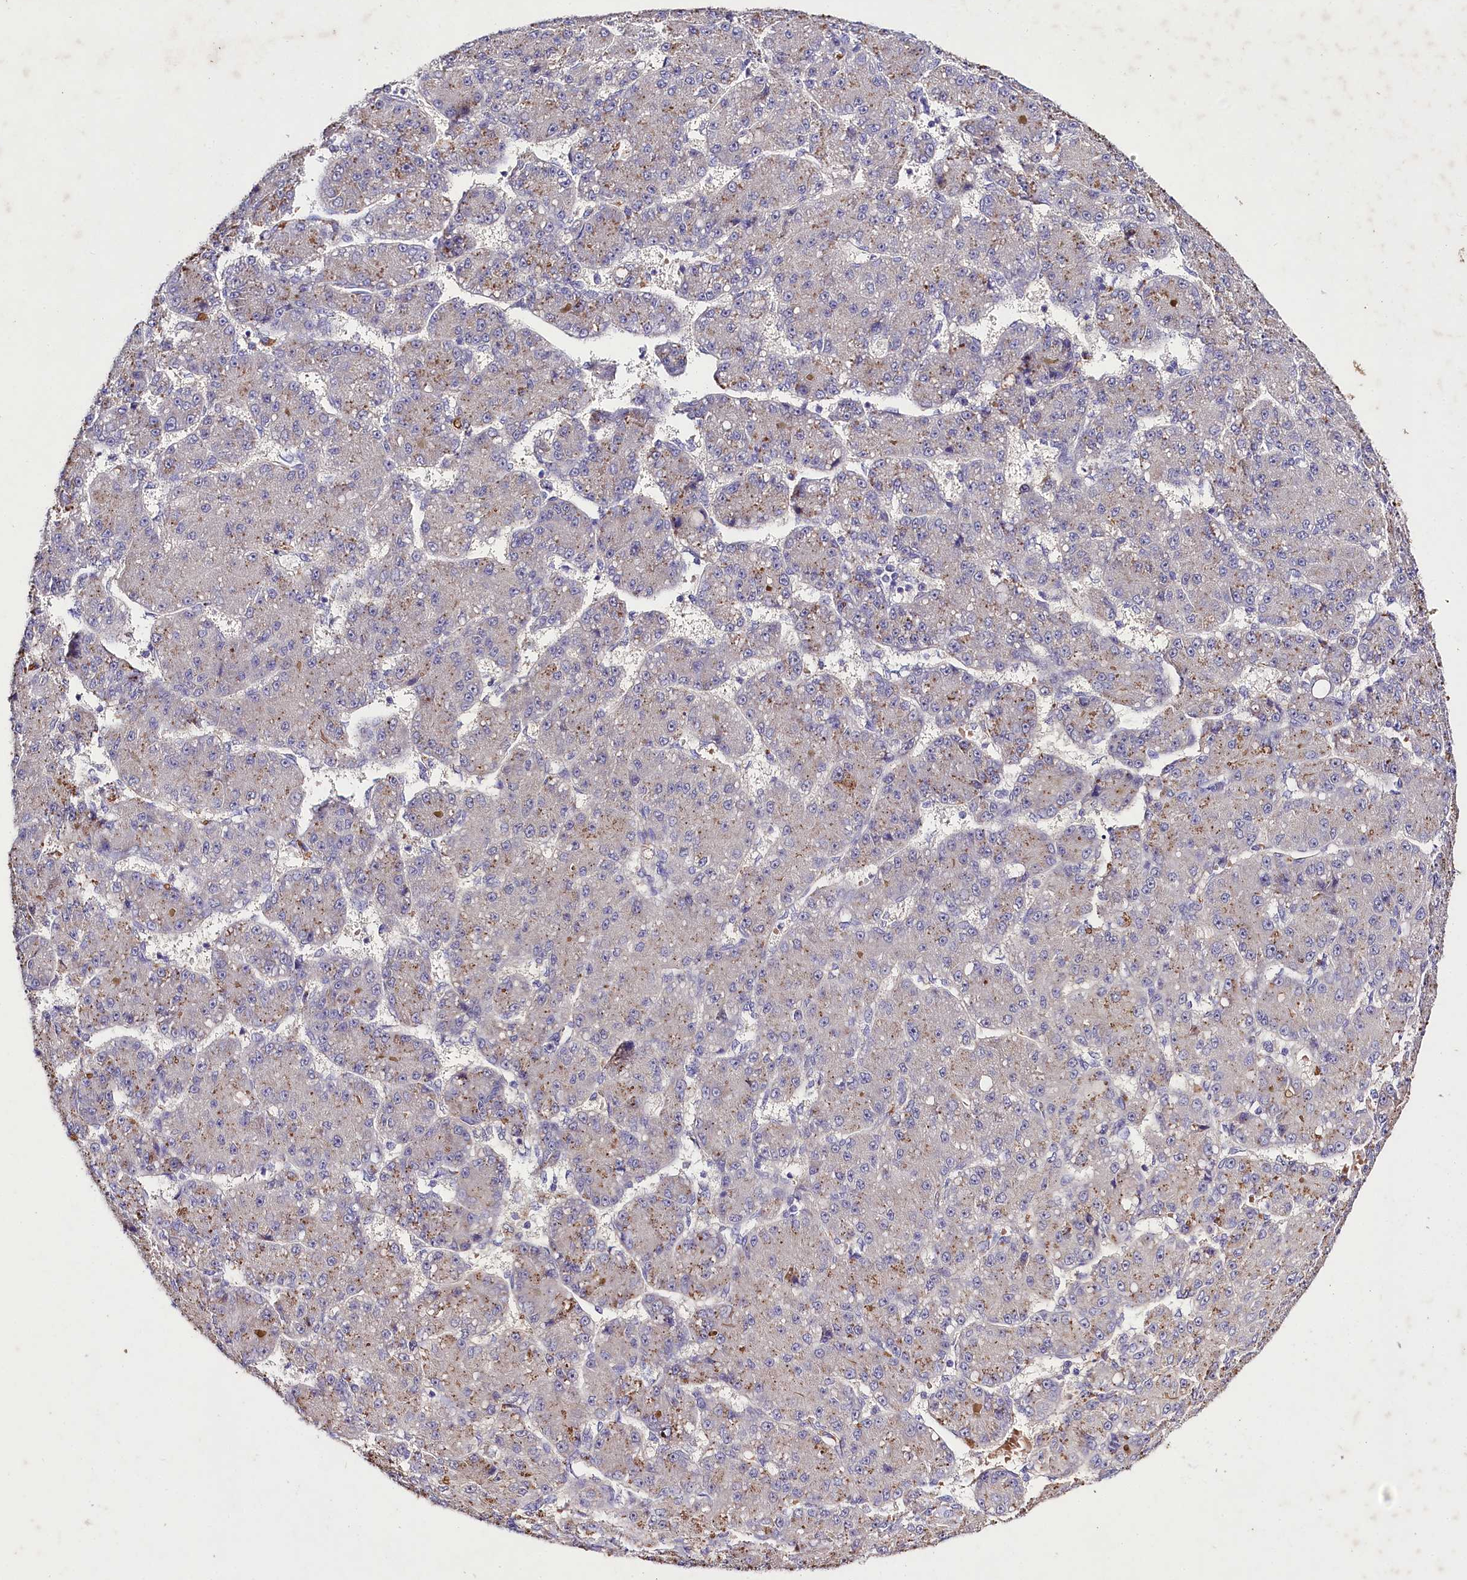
{"staining": {"intensity": "weak", "quantity": "25%-75%", "location": "cytoplasmic/membranous"}, "tissue": "liver cancer", "cell_type": "Tumor cells", "image_type": "cancer", "snomed": [{"axis": "morphology", "description": "Carcinoma, Hepatocellular, NOS"}, {"axis": "topography", "description": "Liver"}], "caption": "A histopathology image of liver cancer stained for a protein exhibits weak cytoplasmic/membranous brown staining in tumor cells.", "gene": "SLC7A1", "patient": {"sex": "male", "age": 67}}